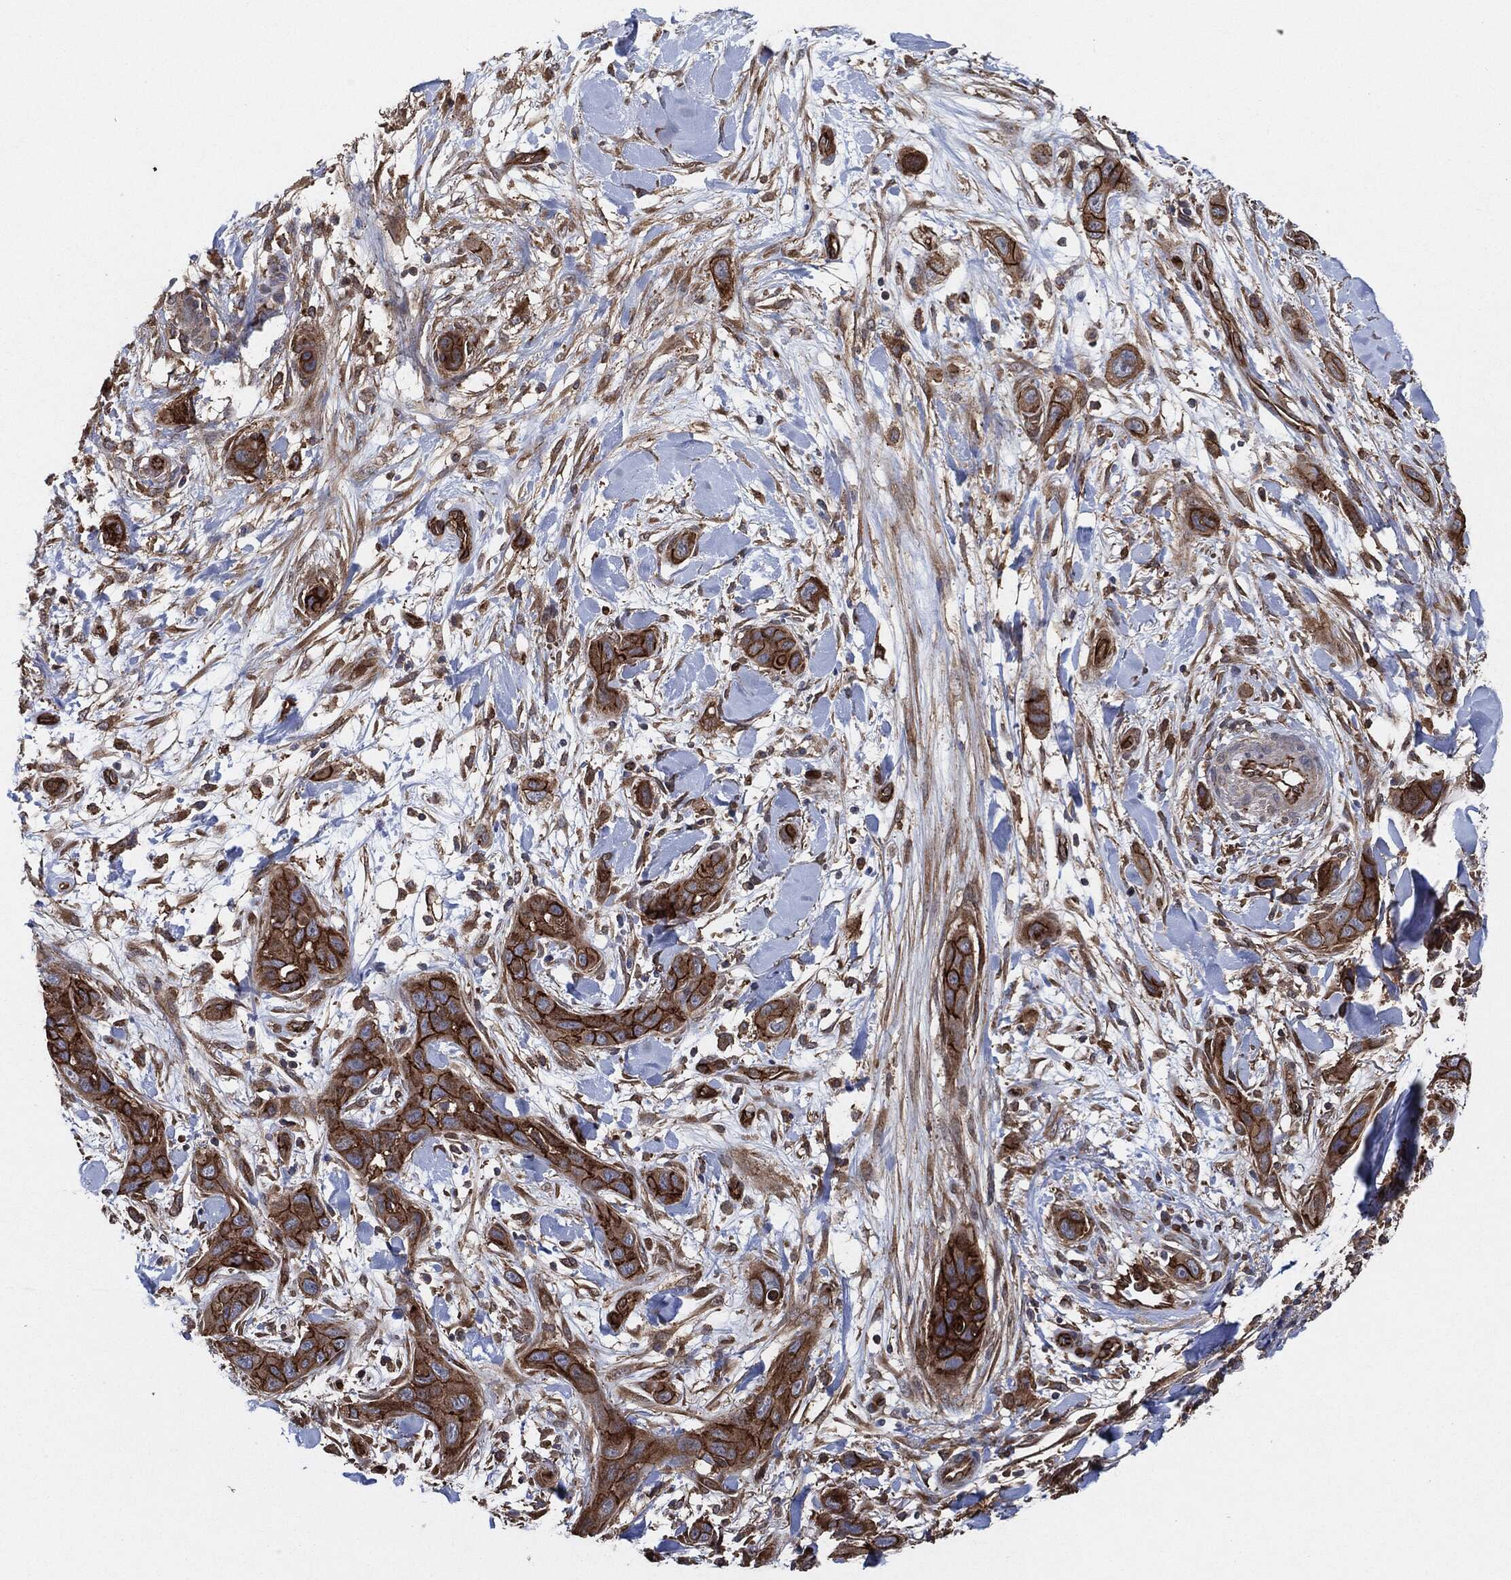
{"staining": {"intensity": "strong", "quantity": ">75%", "location": "cytoplasmic/membranous"}, "tissue": "skin cancer", "cell_type": "Tumor cells", "image_type": "cancer", "snomed": [{"axis": "morphology", "description": "Squamous cell carcinoma, NOS"}, {"axis": "topography", "description": "Skin"}], "caption": "An image of skin squamous cell carcinoma stained for a protein shows strong cytoplasmic/membranous brown staining in tumor cells. (Stains: DAB (3,3'-diaminobenzidine) in brown, nuclei in blue, Microscopy: brightfield microscopy at high magnification).", "gene": "CTNNA1", "patient": {"sex": "male", "age": 78}}